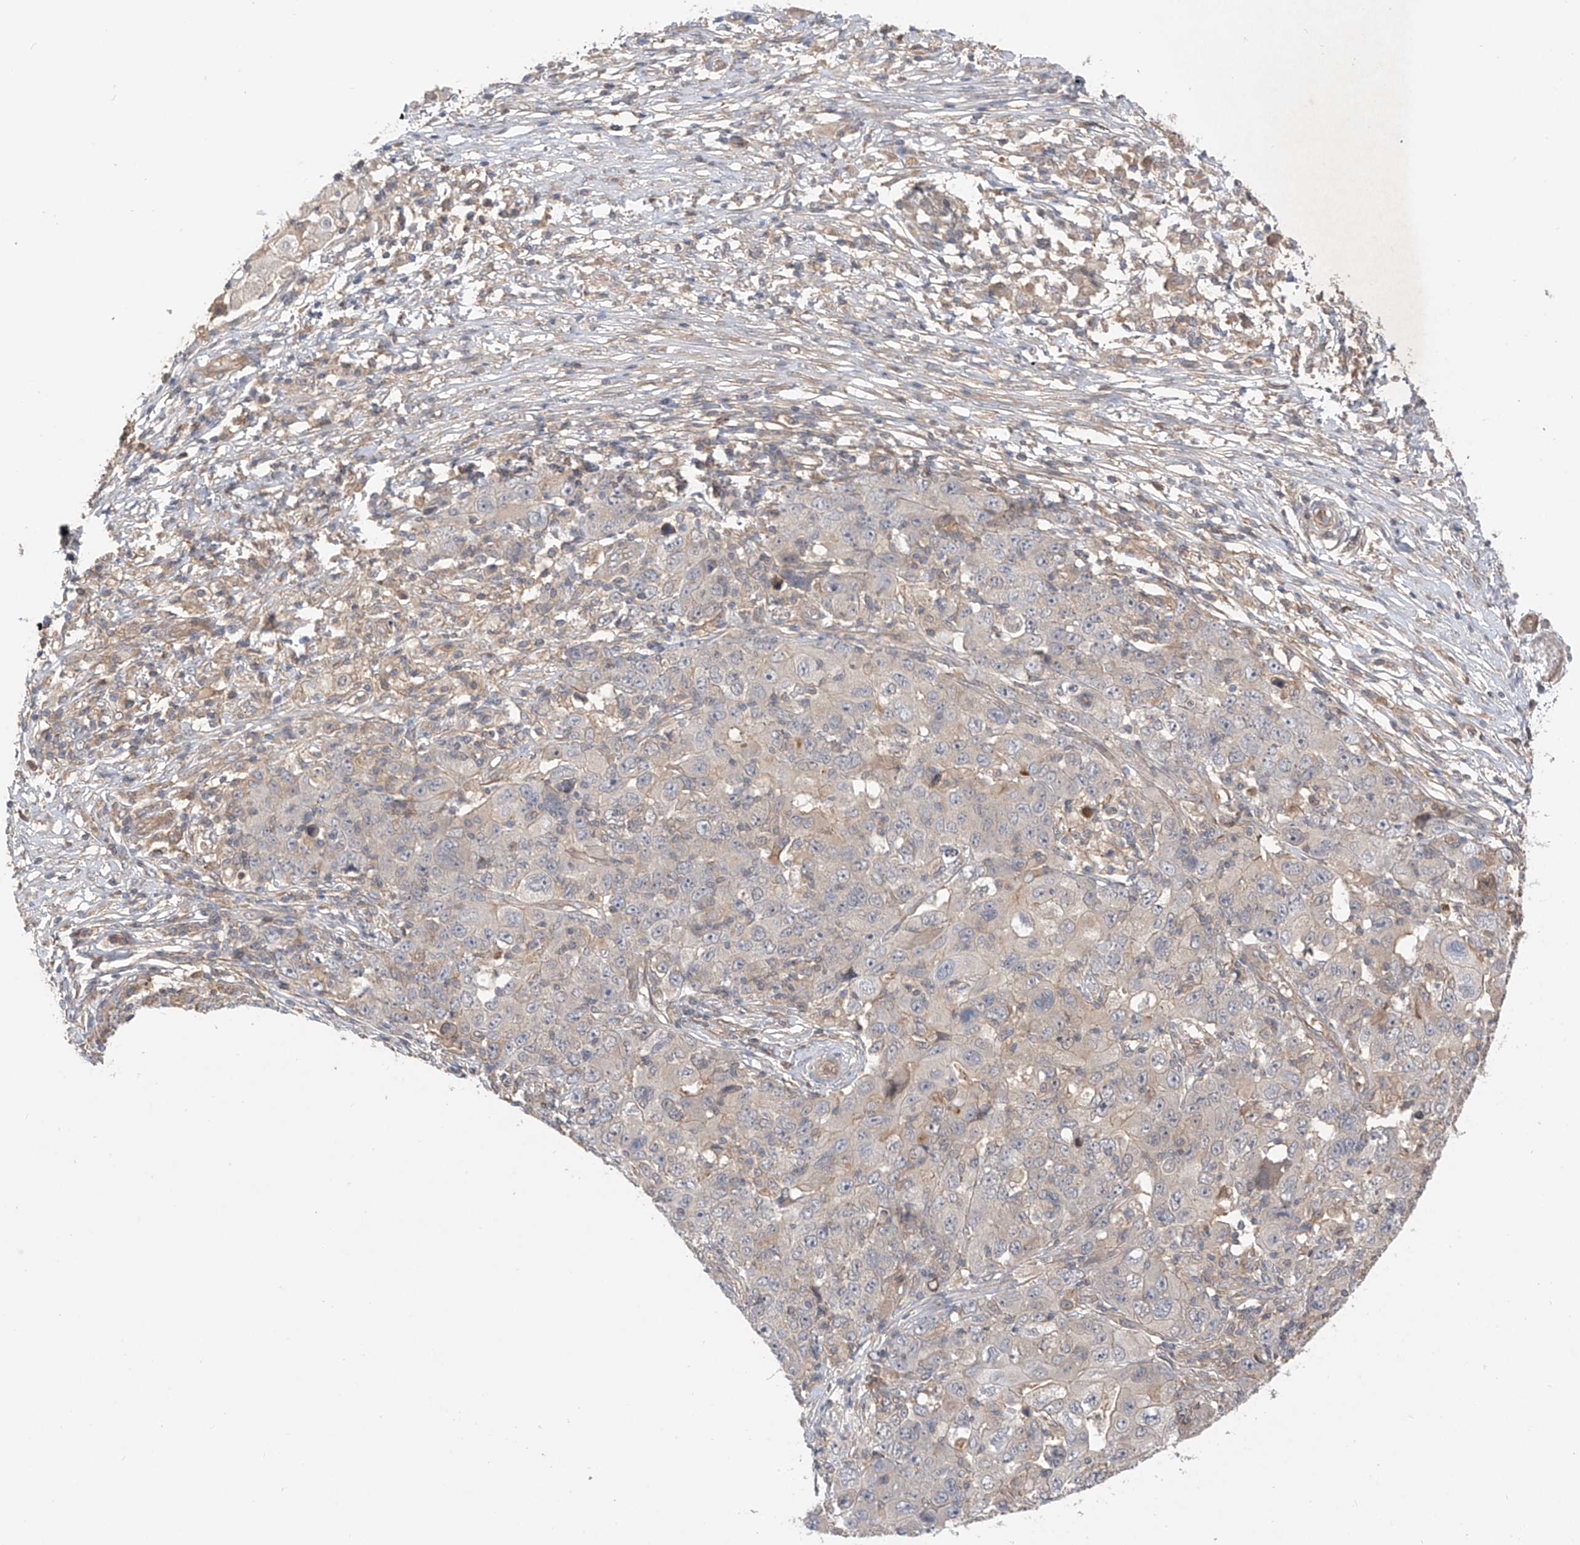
{"staining": {"intensity": "negative", "quantity": "none", "location": "none"}, "tissue": "ovarian cancer", "cell_type": "Tumor cells", "image_type": "cancer", "snomed": [{"axis": "morphology", "description": "Carcinoma, endometroid"}, {"axis": "topography", "description": "Ovary"}], "caption": "IHC photomicrograph of endometroid carcinoma (ovarian) stained for a protein (brown), which demonstrates no staining in tumor cells.", "gene": "CACNA2D4", "patient": {"sex": "female", "age": 42}}